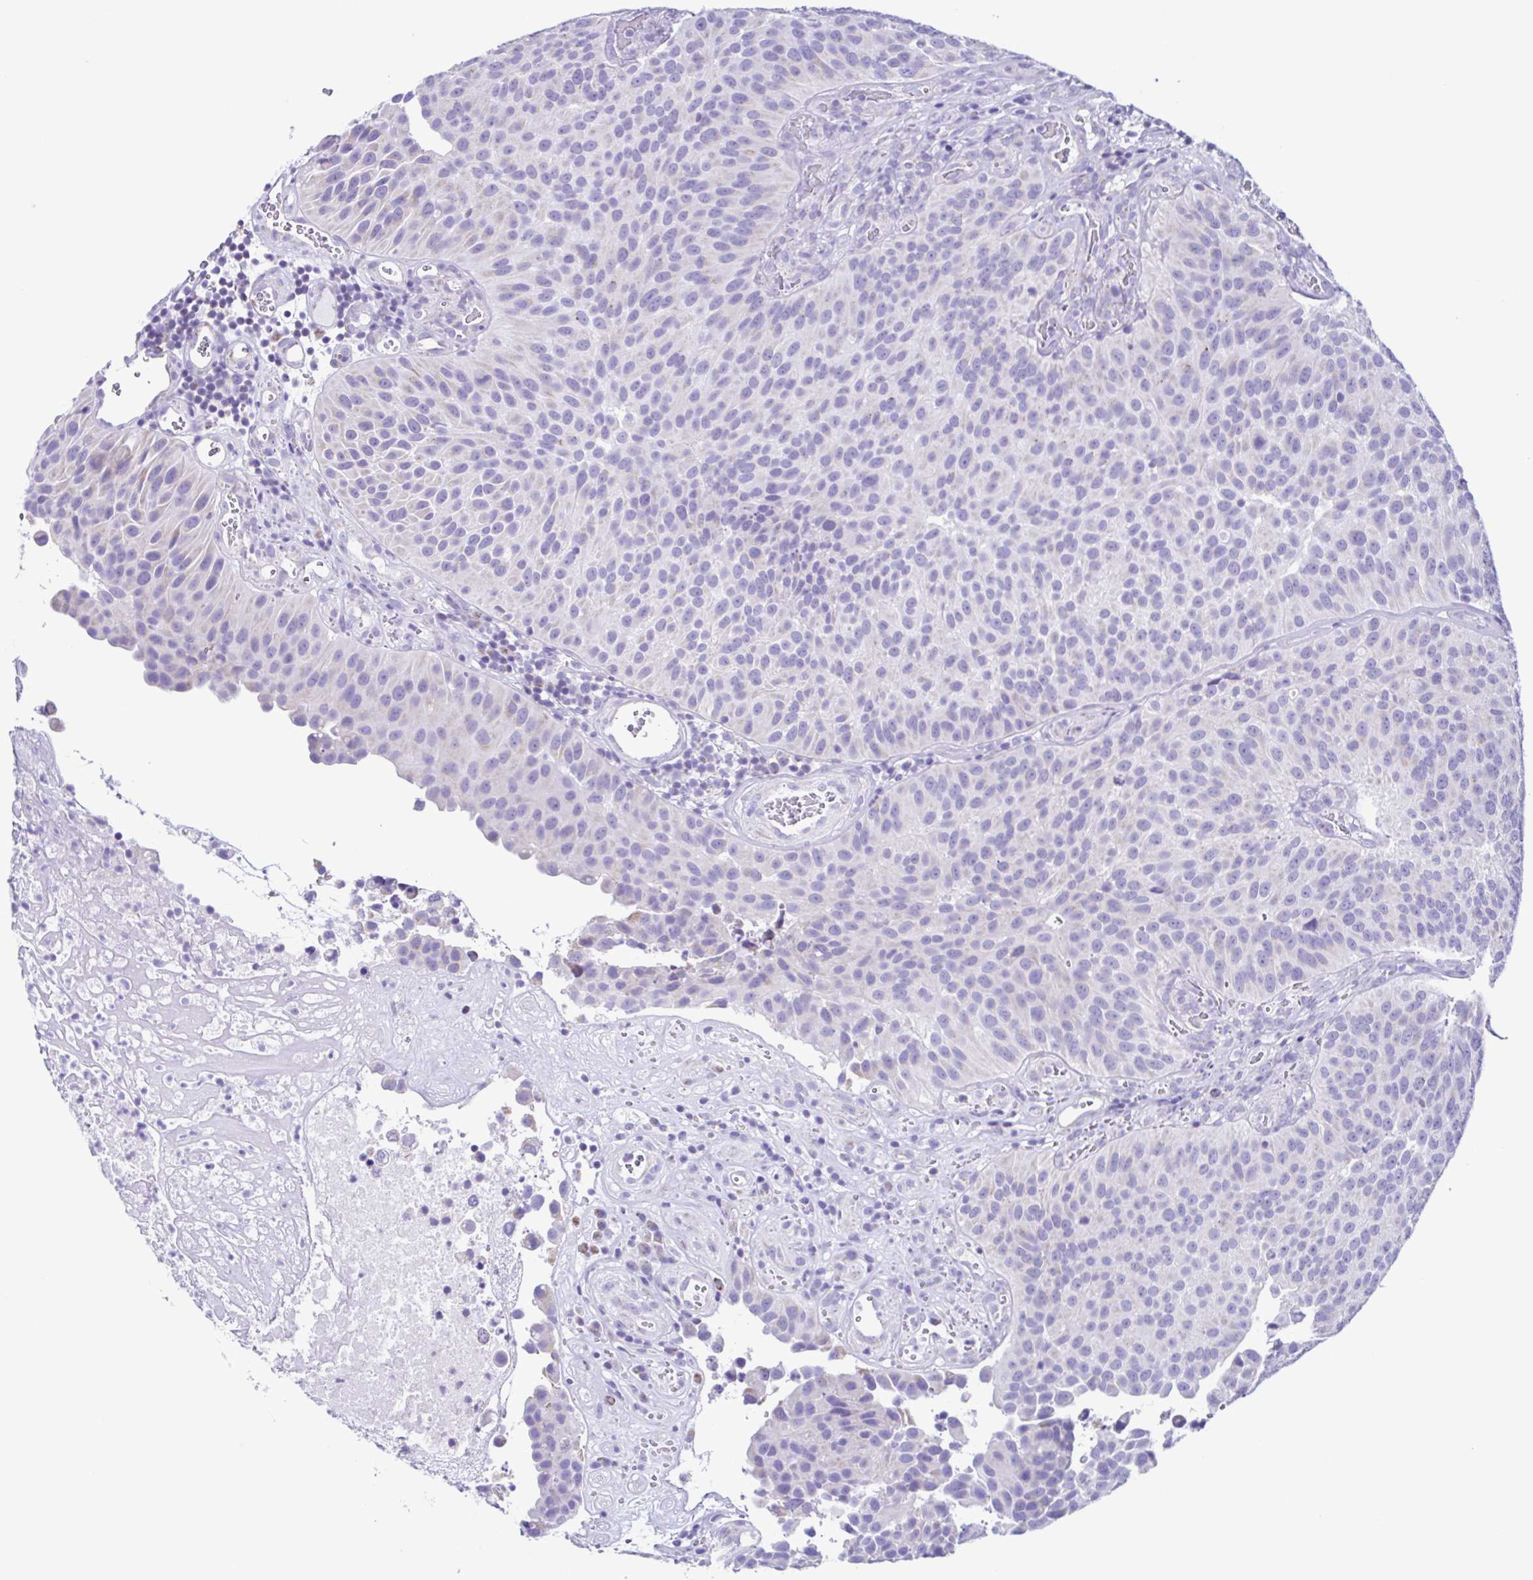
{"staining": {"intensity": "weak", "quantity": "<25%", "location": "cytoplasmic/membranous"}, "tissue": "urothelial cancer", "cell_type": "Tumor cells", "image_type": "cancer", "snomed": [{"axis": "morphology", "description": "Urothelial carcinoma, Low grade"}, {"axis": "topography", "description": "Urinary bladder"}], "caption": "A histopathology image of low-grade urothelial carcinoma stained for a protein demonstrates no brown staining in tumor cells. (IHC, brightfield microscopy, high magnification).", "gene": "ACTRT3", "patient": {"sex": "male", "age": 76}}